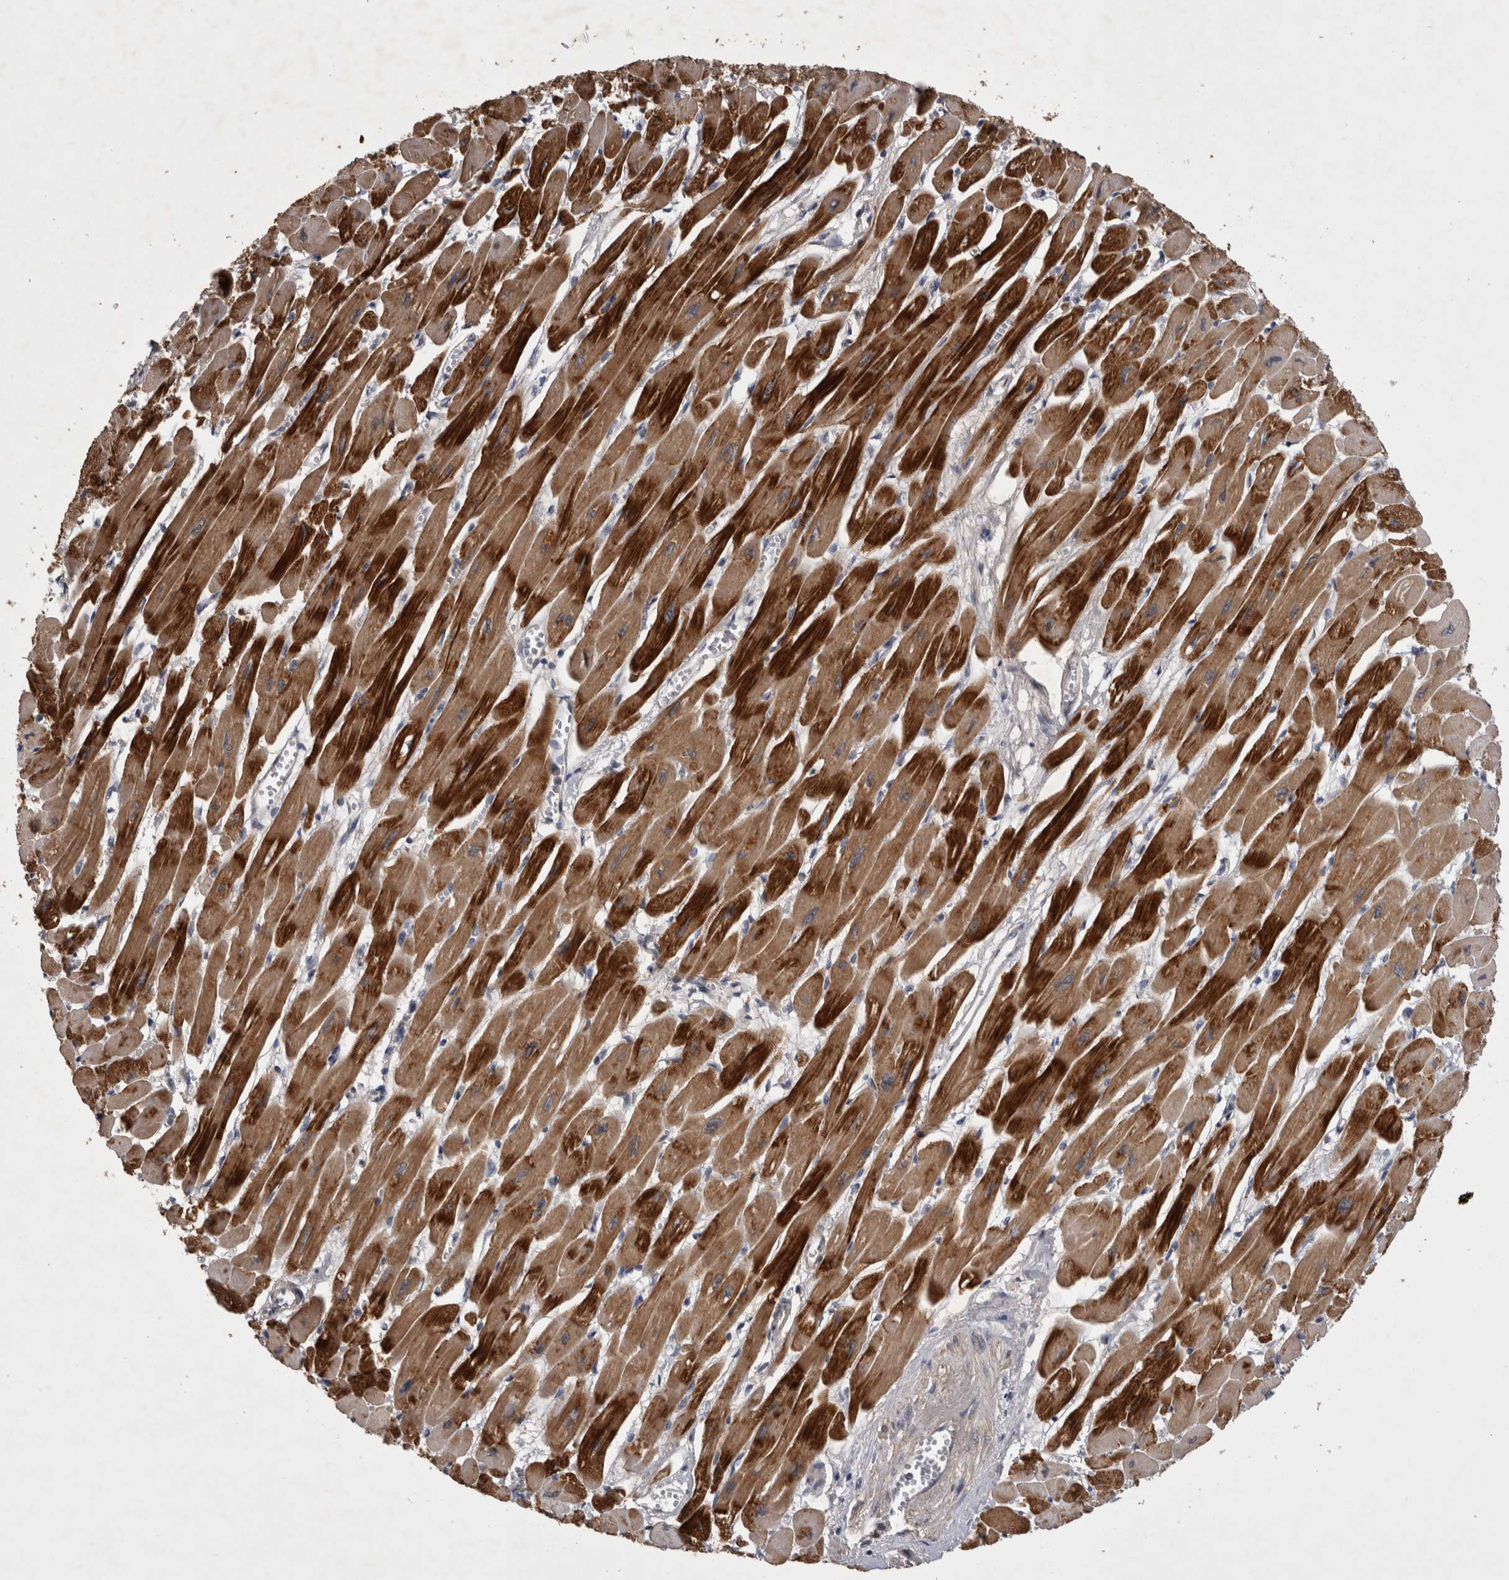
{"staining": {"intensity": "strong", "quantity": ">75%", "location": "cytoplasmic/membranous"}, "tissue": "heart muscle", "cell_type": "Cardiomyocytes", "image_type": "normal", "snomed": [{"axis": "morphology", "description": "Normal tissue, NOS"}, {"axis": "topography", "description": "Heart"}], "caption": "Unremarkable heart muscle was stained to show a protein in brown. There is high levels of strong cytoplasmic/membranous positivity in approximately >75% of cardiomyocytes. (DAB IHC with brightfield microscopy, high magnification).", "gene": "ZNF114", "patient": {"sex": "female", "age": 54}}